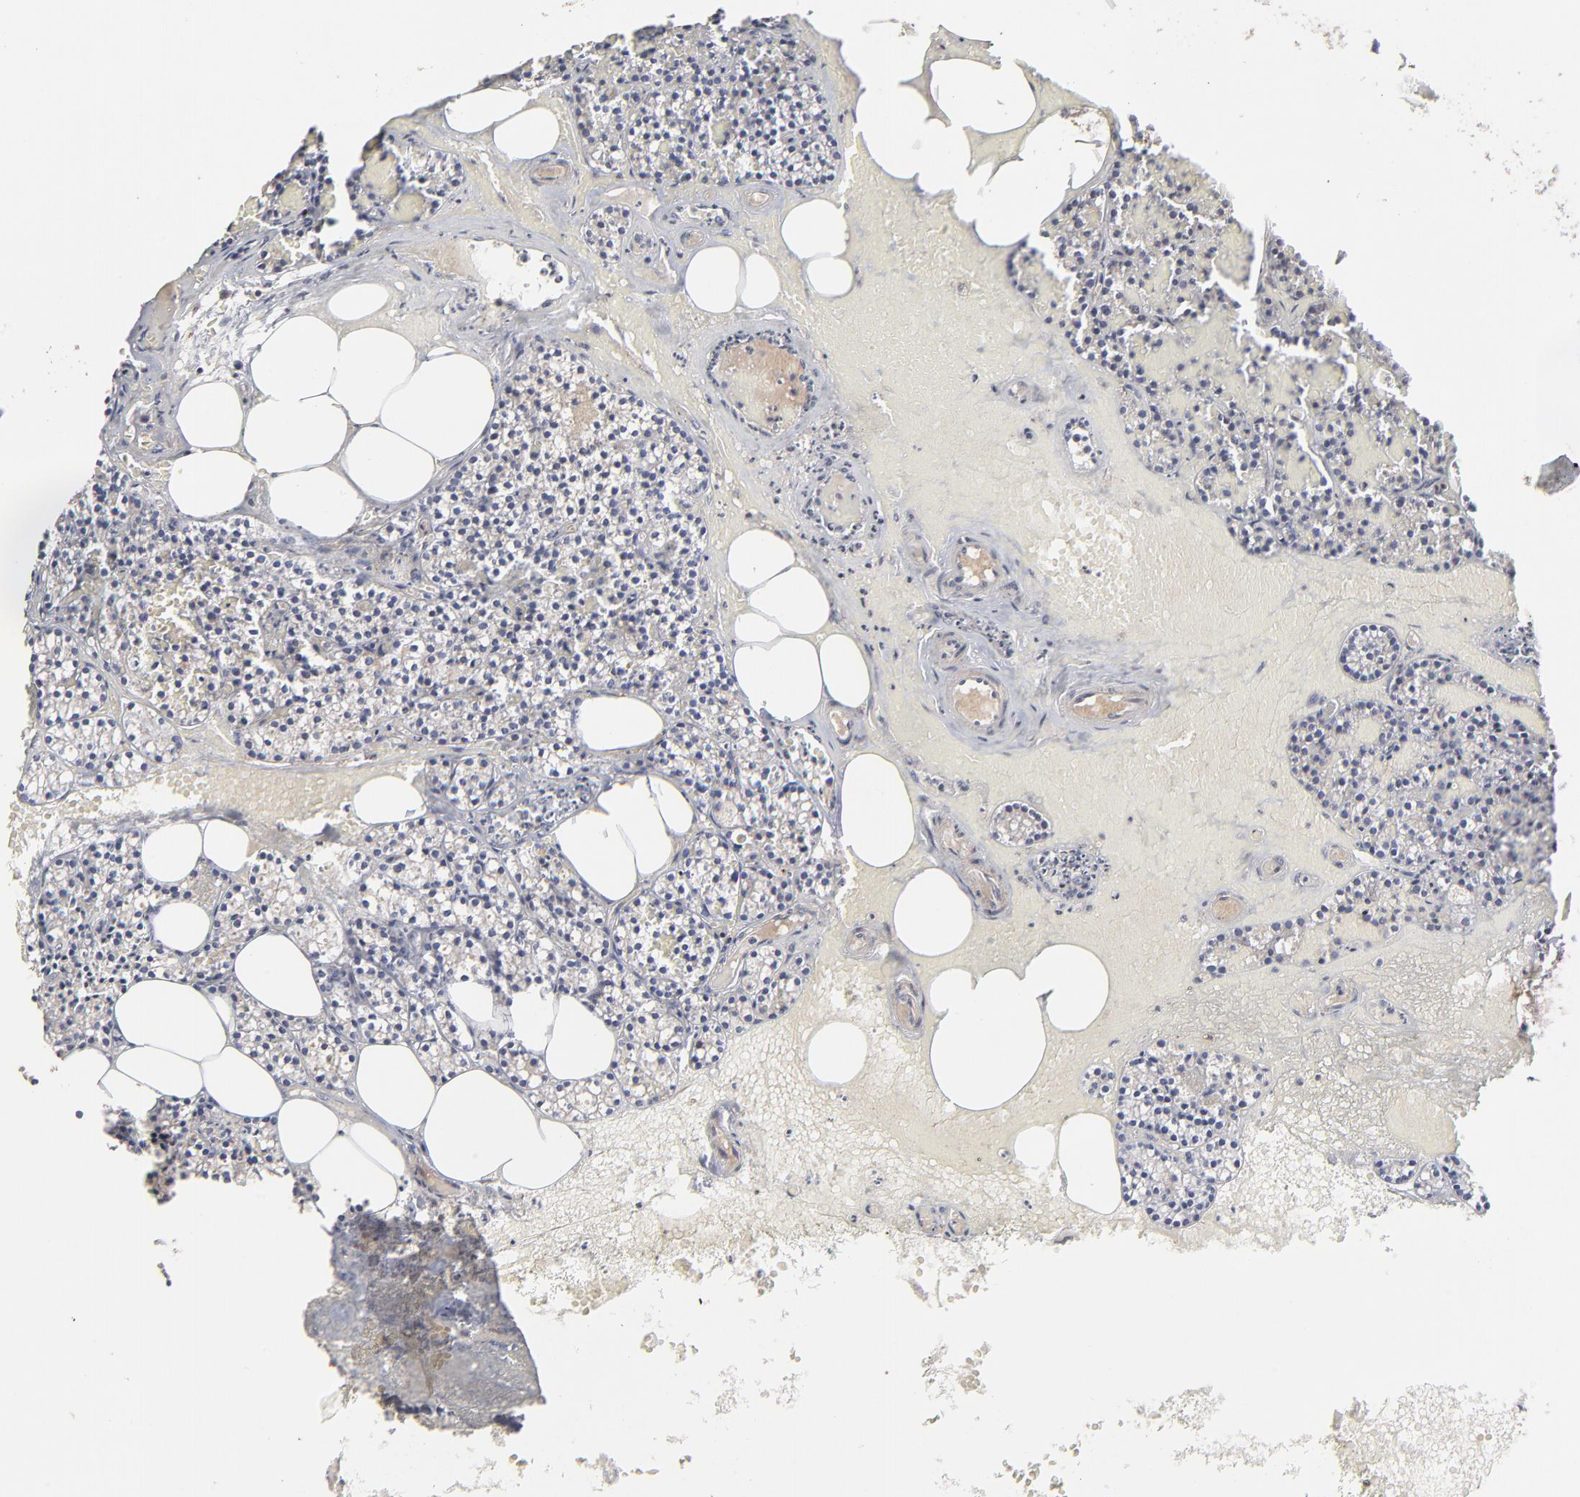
{"staining": {"intensity": "moderate", "quantity": "25%-75%", "location": "cytoplasmic/membranous,nuclear"}, "tissue": "parathyroid gland", "cell_type": "Glandular cells", "image_type": "normal", "snomed": [{"axis": "morphology", "description": "Normal tissue, NOS"}, {"axis": "topography", "description": "Parathyroid gland"}], "caption": "Moderate cytoplasmic/membranous,nuclear positivity is present in approximately 25%-75% of glandular cells in normal parathyroid gland.", "gene": "TRAT1", "patient": {"sex": "male", "age": 51}}